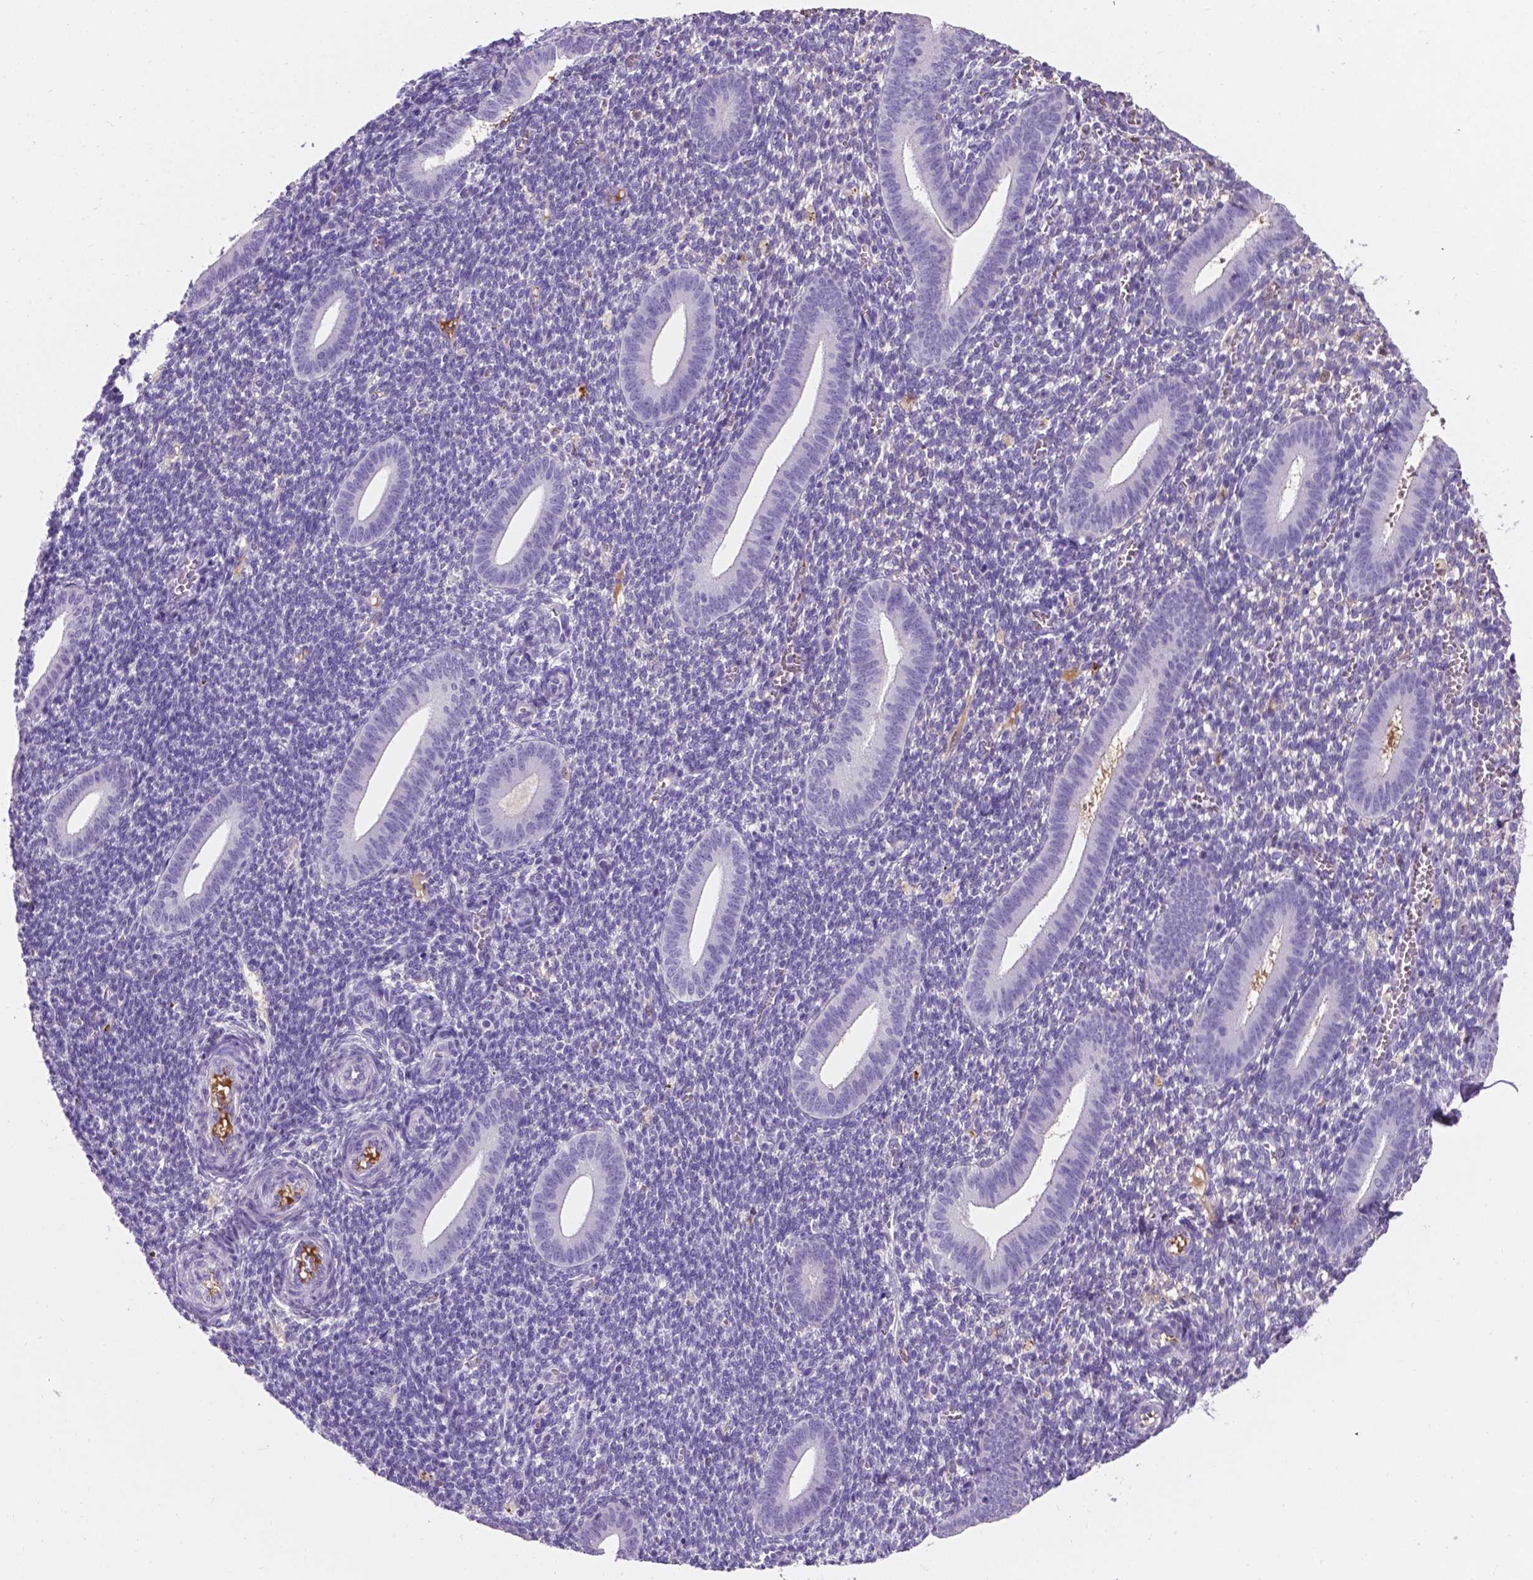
{"staining": {"intensity": "negative", "quantity": "none", "location": "none"}, "tissue": "endometrium", "cell_type": "Cells in endometrial stroma", "image_type": "normal", "snomed": [{"axis": "morphology", "description": "Normal tissue, NOS"}, {"axis": "topography", "description": "Endometrium"}], "caption": "This is a micrograph of immunohistochemistry staining of normal endometrium, which shows no expression in cells in endometrial stroma. The staining is performed using DAB brown chromogen with nuclei counter-stained in using hematoxylin.", "gene": "APOE", "patient": {"sex": "female", "age": 25}}